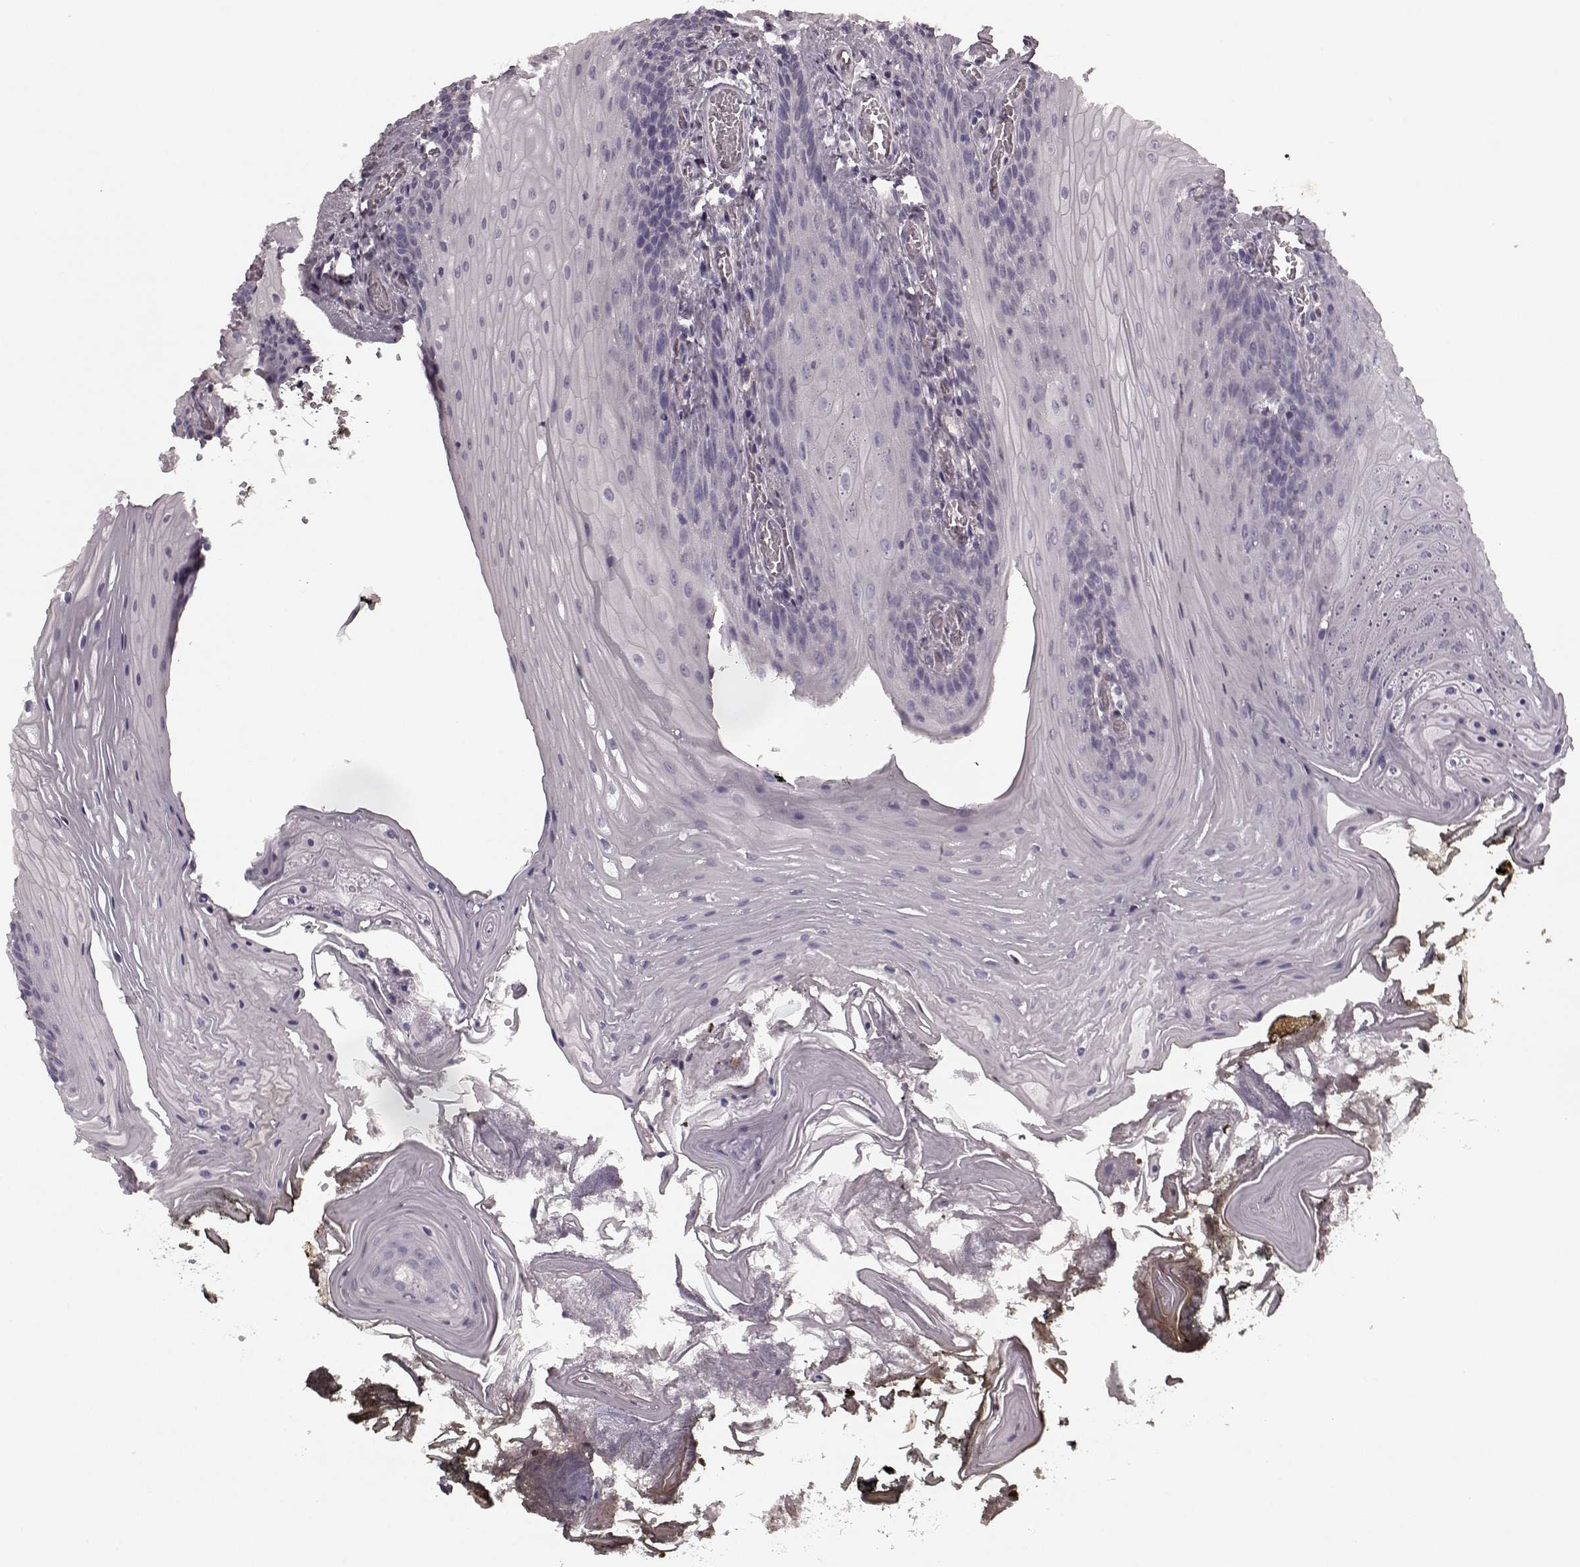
{"staining": {"intensity": "negative", "quantity": "none", "location": "none"}, "tissue": "oral mucosa", "cell_type": "Squamous epithelial cells", "image_type": "normal", "snomed": [{"axis": "morphology", "description": "Normal tissue, NOS"}, {"axis": "topography", "description": "Oral tissue"}], "caption": "Protein analysis of benign oral mucosa shows no significant expression in squamous epithelial cells.", "gene": "PRKCE", "patient": {"sex": "male", "age": 9}}